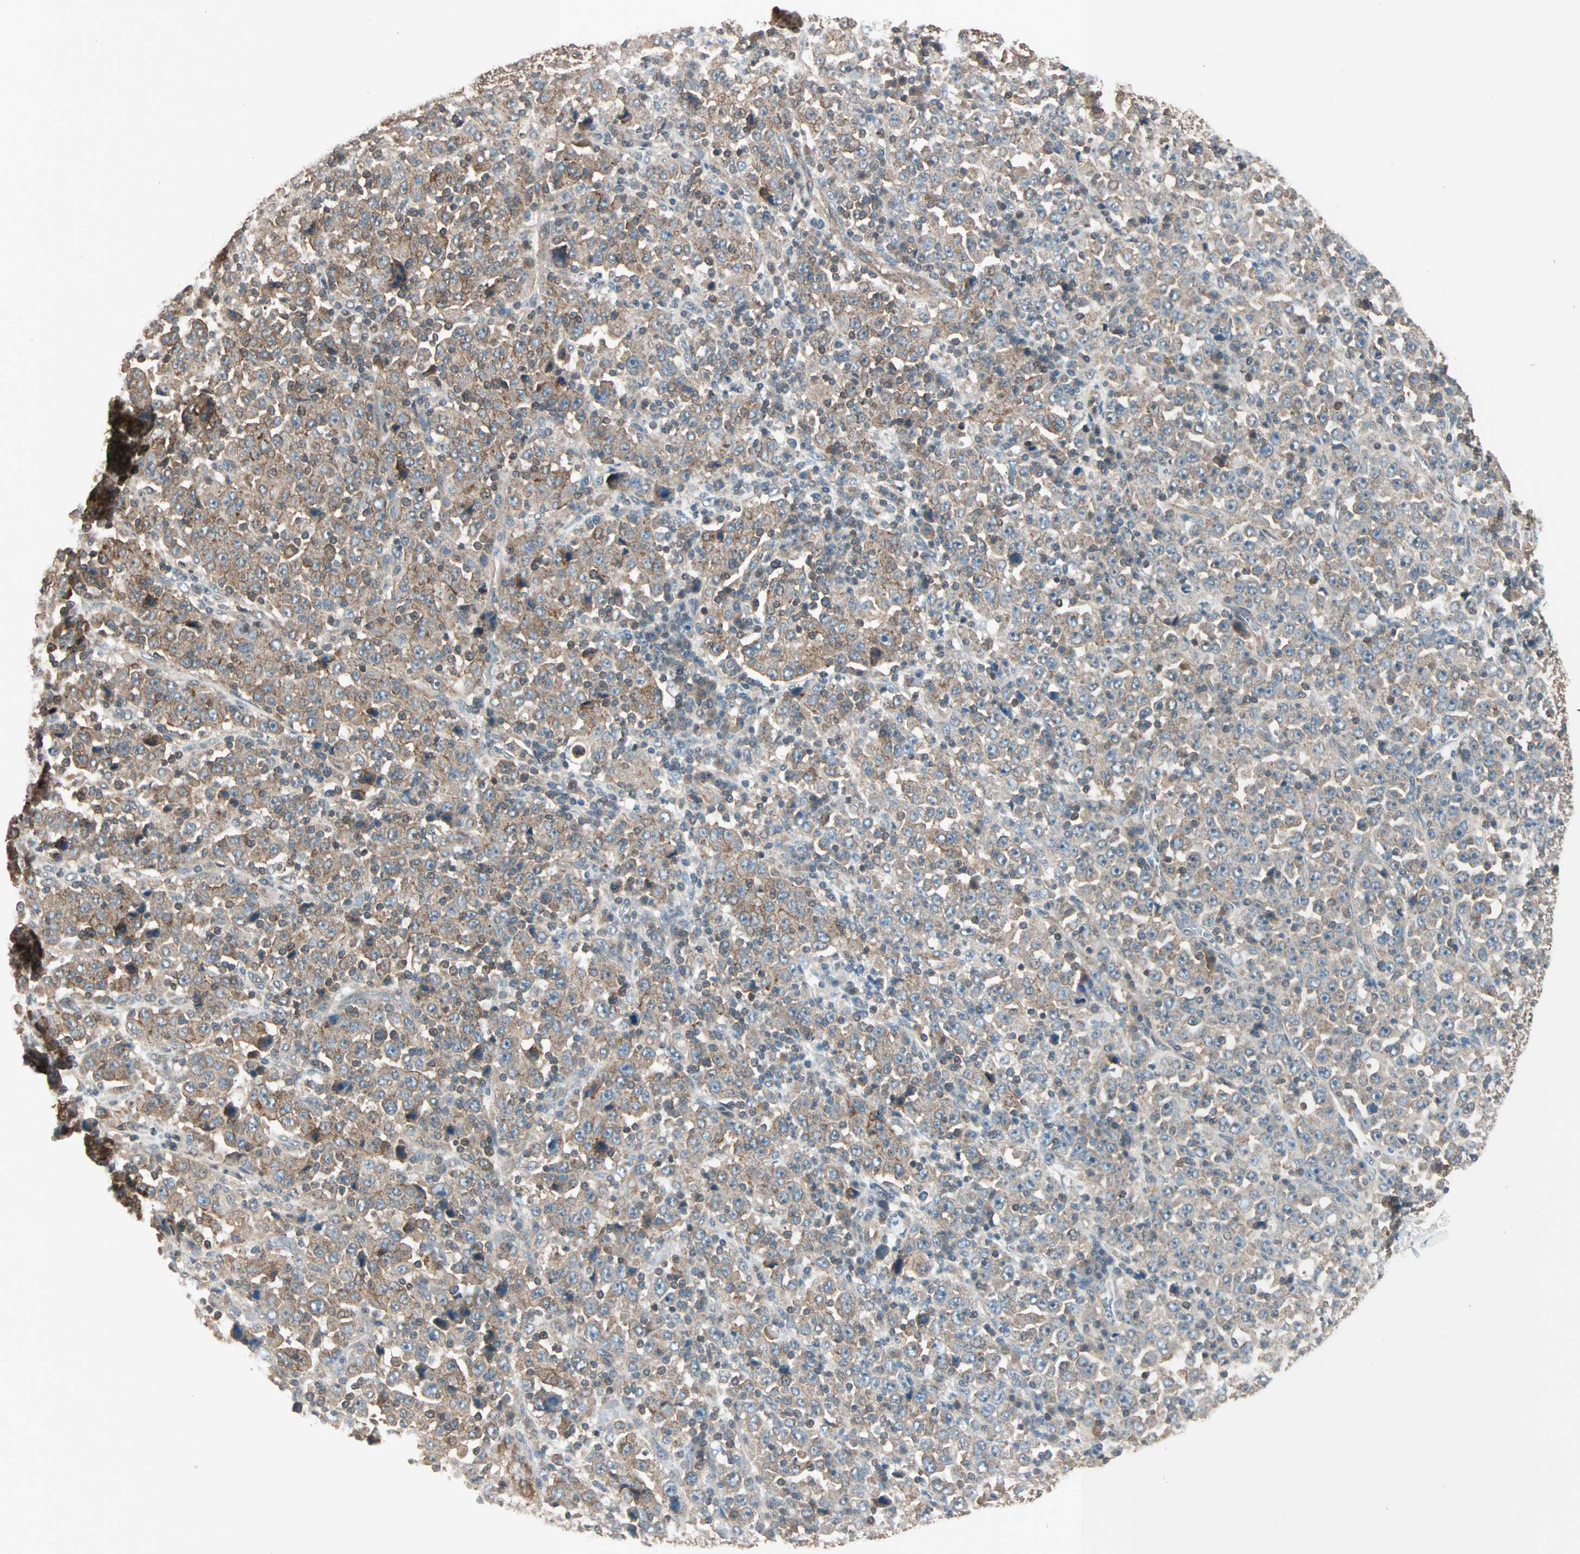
{"staining": {"intensity": "moderate", "quantity": ">75%", "location": "cytoplasmic/membranous"}, "tissue": "stomach cancer", "cell_type": "Tumor cells", "image_type": "cancer", "snomed": [{"axis": "morphology", "description": "Normal tissue, NOS"}, {"axis": "morphology", "description": "Adenocarcinoma, NOS"}, {"axis": "topography", "description": "Stomach, upper"}, {"axis": "topography", "description": "Stomach"}], "caption": "Immunohistochemical staining of human adenocarcinoma (stomach) displays medium levels of moderate cytoplasmic/membranous expression in approximately >75% of tumor cells.", "gene": "MAP3K21", "patient": {"sex": "male", "age": 59}}